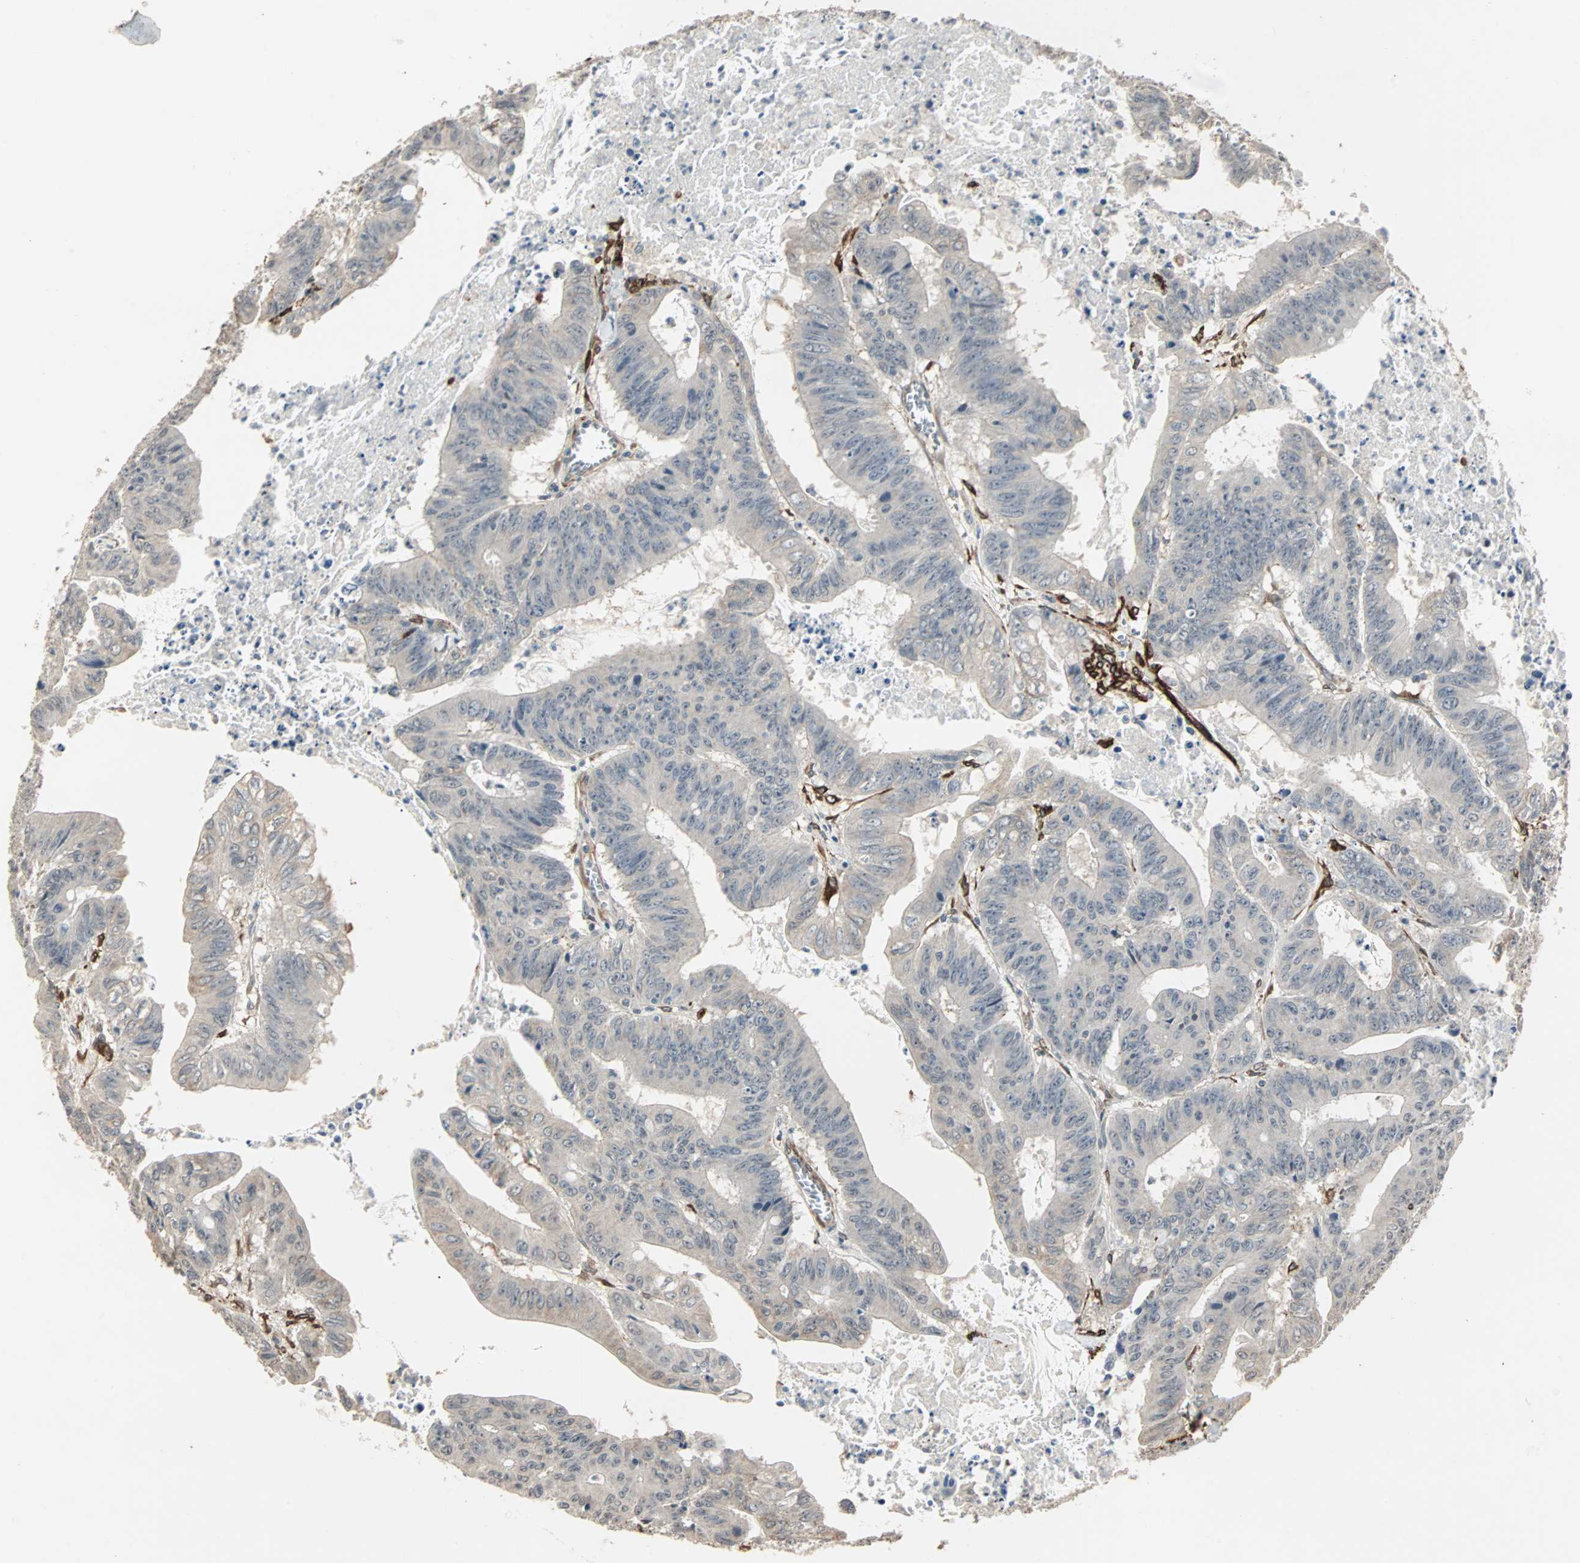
{"staining": {"intensity": "negative", "quantity": "none", "location": "none"}, "tissue": "colorectal cancer", "cell_type": "Tumor cells", "image_type": "cancer", "snomed": [{"axis": "morphology", "description": "Adenocarcinoma, NOS"}, {"axis": "topography", "description": "Colon"}], "caption": "An IHC image of colorectal cancer is shown. There is no staining in tumor cells of colorectal cancer. (DAB IHC visualized using brightfield microscopy, high magnification).", "gene": "TRPV4", "patient": {"sex": "male", "age": 45}}